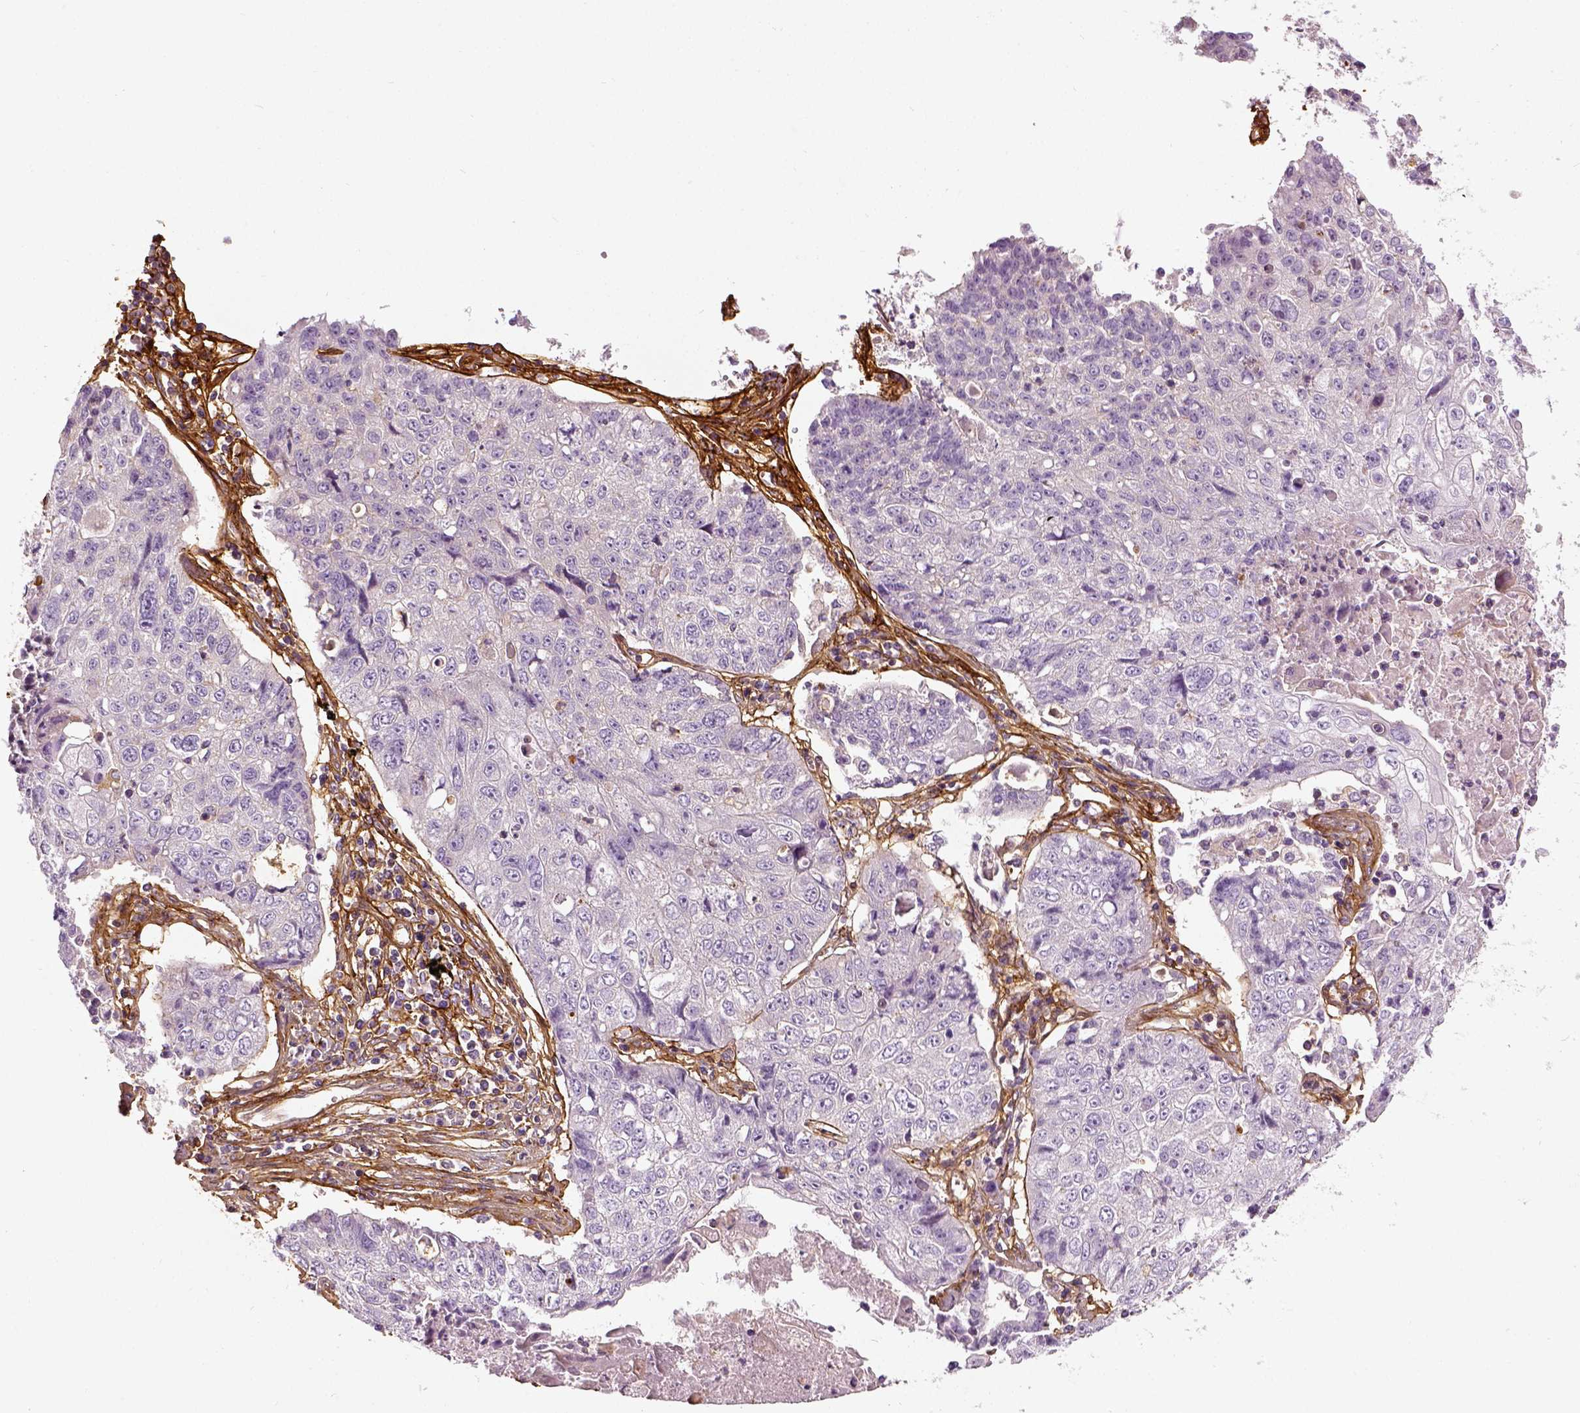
{"staining": {"intensity": "negative", "quantity": "none", "location": "none"}, "tissue": "lung cancer", "cell_type": "Tumor cells", "image_type": "cancer", "snomed": [{"axis": "morphology", "description": "Normal morphology"}, {"axis": "morphology", "description": "Aneuploidy"}, {"axis": "morphology", "description": "Squamous cell carcinoma, NOS"}, {"axis": "topography", "description": "Lymph node"}, {"axis": "topography", "description": "Lung"}], "caption": "Immunohistochemical staining of lung cancer reveals no significant staining in tumor cells.", "gene": "COL6A2", "patient": {"sex": "female", "age": 76}}